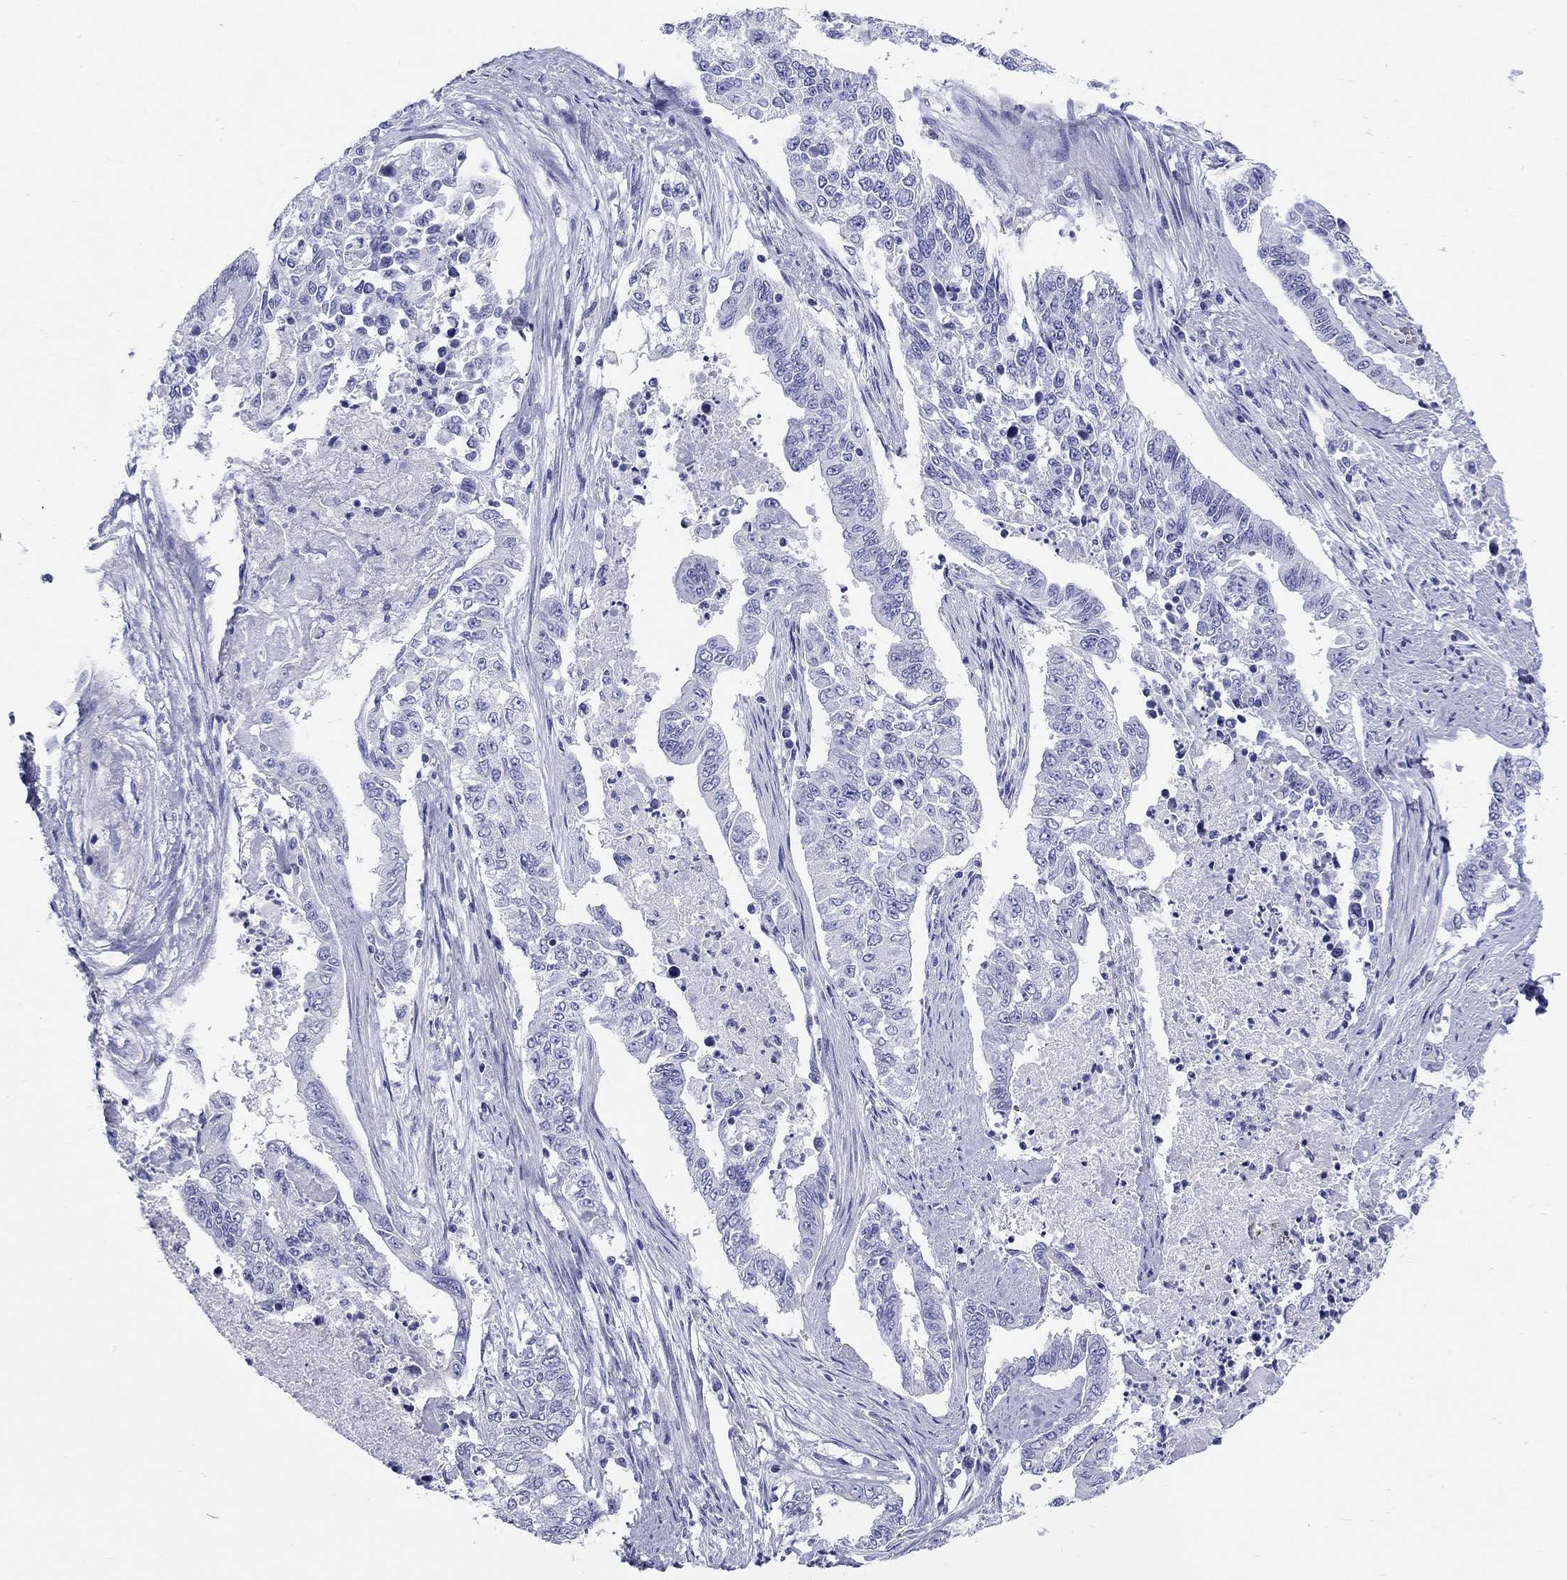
{"staining": {"intensity": "negative", "quantity": "none", "location": "none"}, "tissue": "endometrial cancer", "cell_type": "Tumor cells", "image_type": "cancer", "snomed": [{"axis": "morphology", "description": "Adenocarcinoma, NOS"}, {"axis": "topography", "description": "Uterus"}], "caption": "A micrograph of endometrial cancer stained for a protein exhibits no brown staining in tumor cells. Brightfield microscopy of immunohistochemistry (IHC) stained with DAB (brown) and hematoxylin (blue), captured at high magnification.", "gene": "LAMP5", "patient": {"sex": "female", "age": 59}}